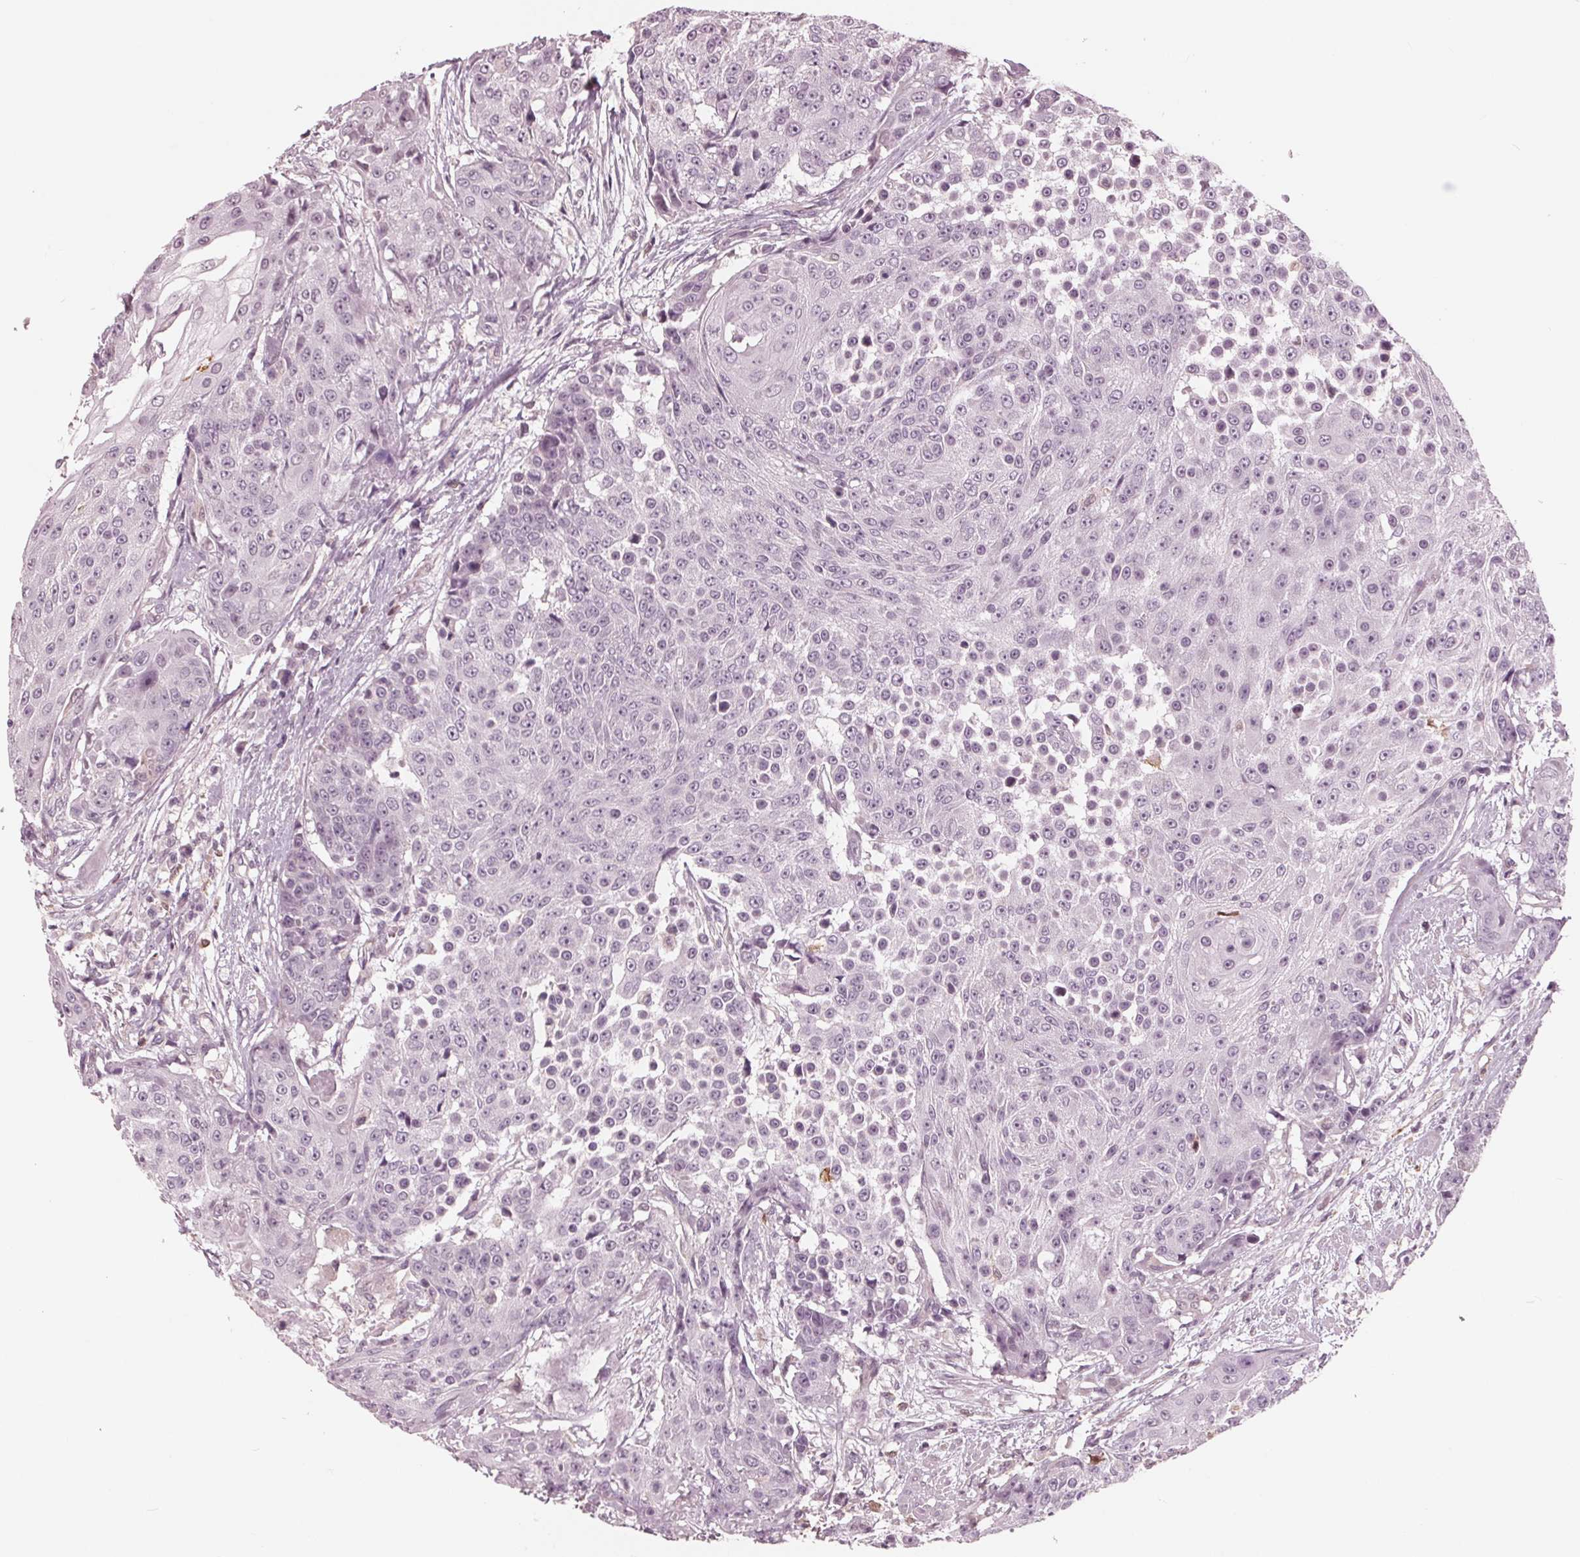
{"staining": {"intensity": "negative", "quantity": "none", "location": "none"}, "tissue": "urothelial cancer", "cell_type": "Tumor cells", "image_type": "cancer", "snomed": [{"axis": "morphology", "description": "Urothelial carcinoma, High grade"}, {"axis": "topography", "description": "Urinary bladder"}], "caption": "A micrograph of urothelial cancer stained for a protein shows no brown staining in tumor cells.", "gene": "ING3", "patient": {"sex": "female", "age": 63}}